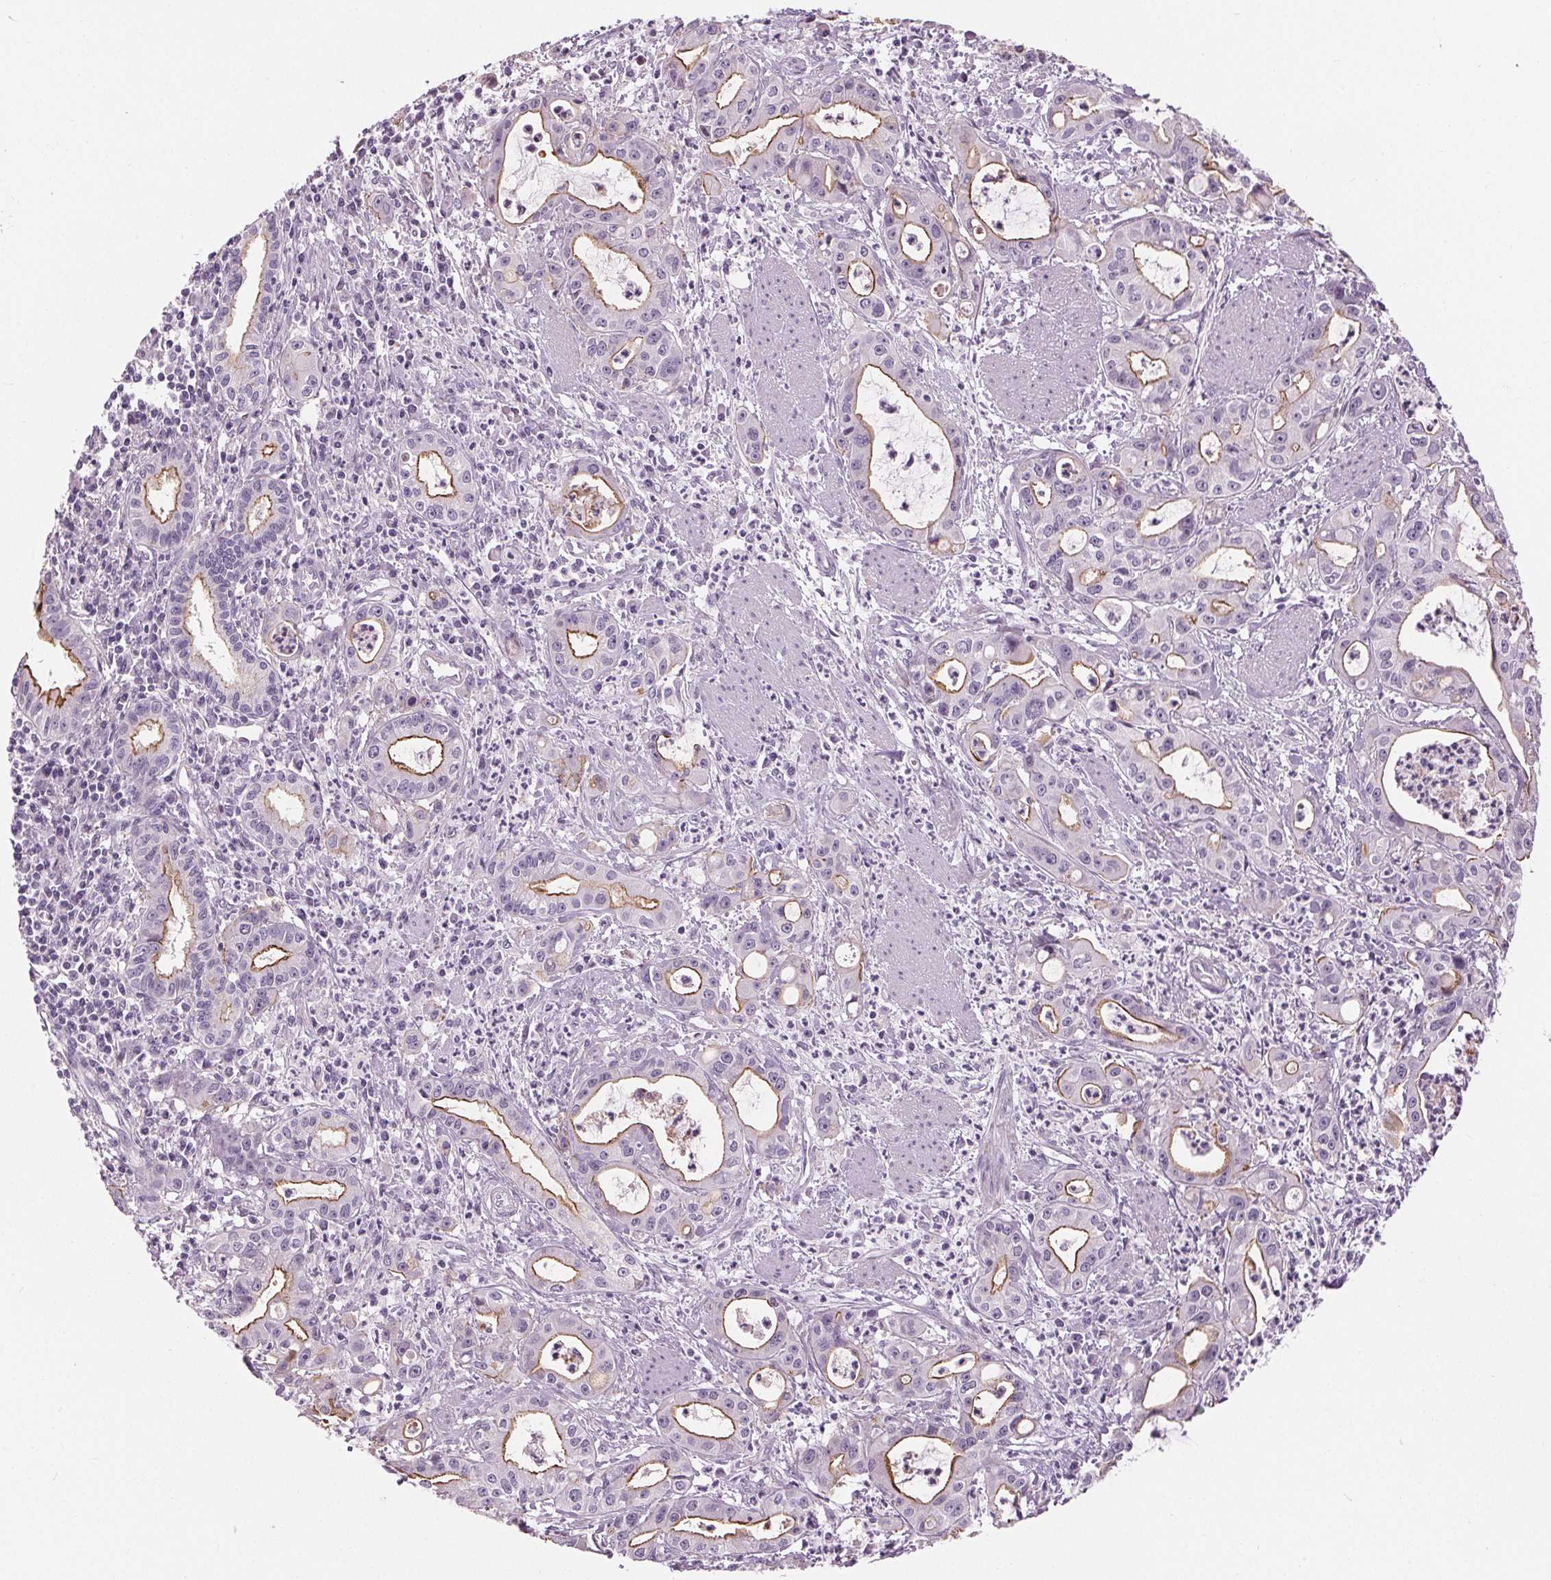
{"staining": {"intensity": "strong", "quantity": "25%-75%", "location": "cytoplasmic/membranous"}, "tissue": "pancreatic cancer", "cell_type": "Tumor cells", "image_type": "cancer", "snomed": [{"axis": "morphology", "description": "Adenocarcinoma, NOS"}, {"axis": "topography", "description": "Pancreas"}], "caption": "Immunohistochemistry (IHC) (DAB (3,3'-diaminobenzidine)) staining of adenocarcinoma (pancreatic) displays strong cytoplasmic/membranous protein positivity in about 25%-75% of tumor cells. Nuclei are stained in blue.", "gene": "MISP", "patient": {"sex": "male", "age": 72}}